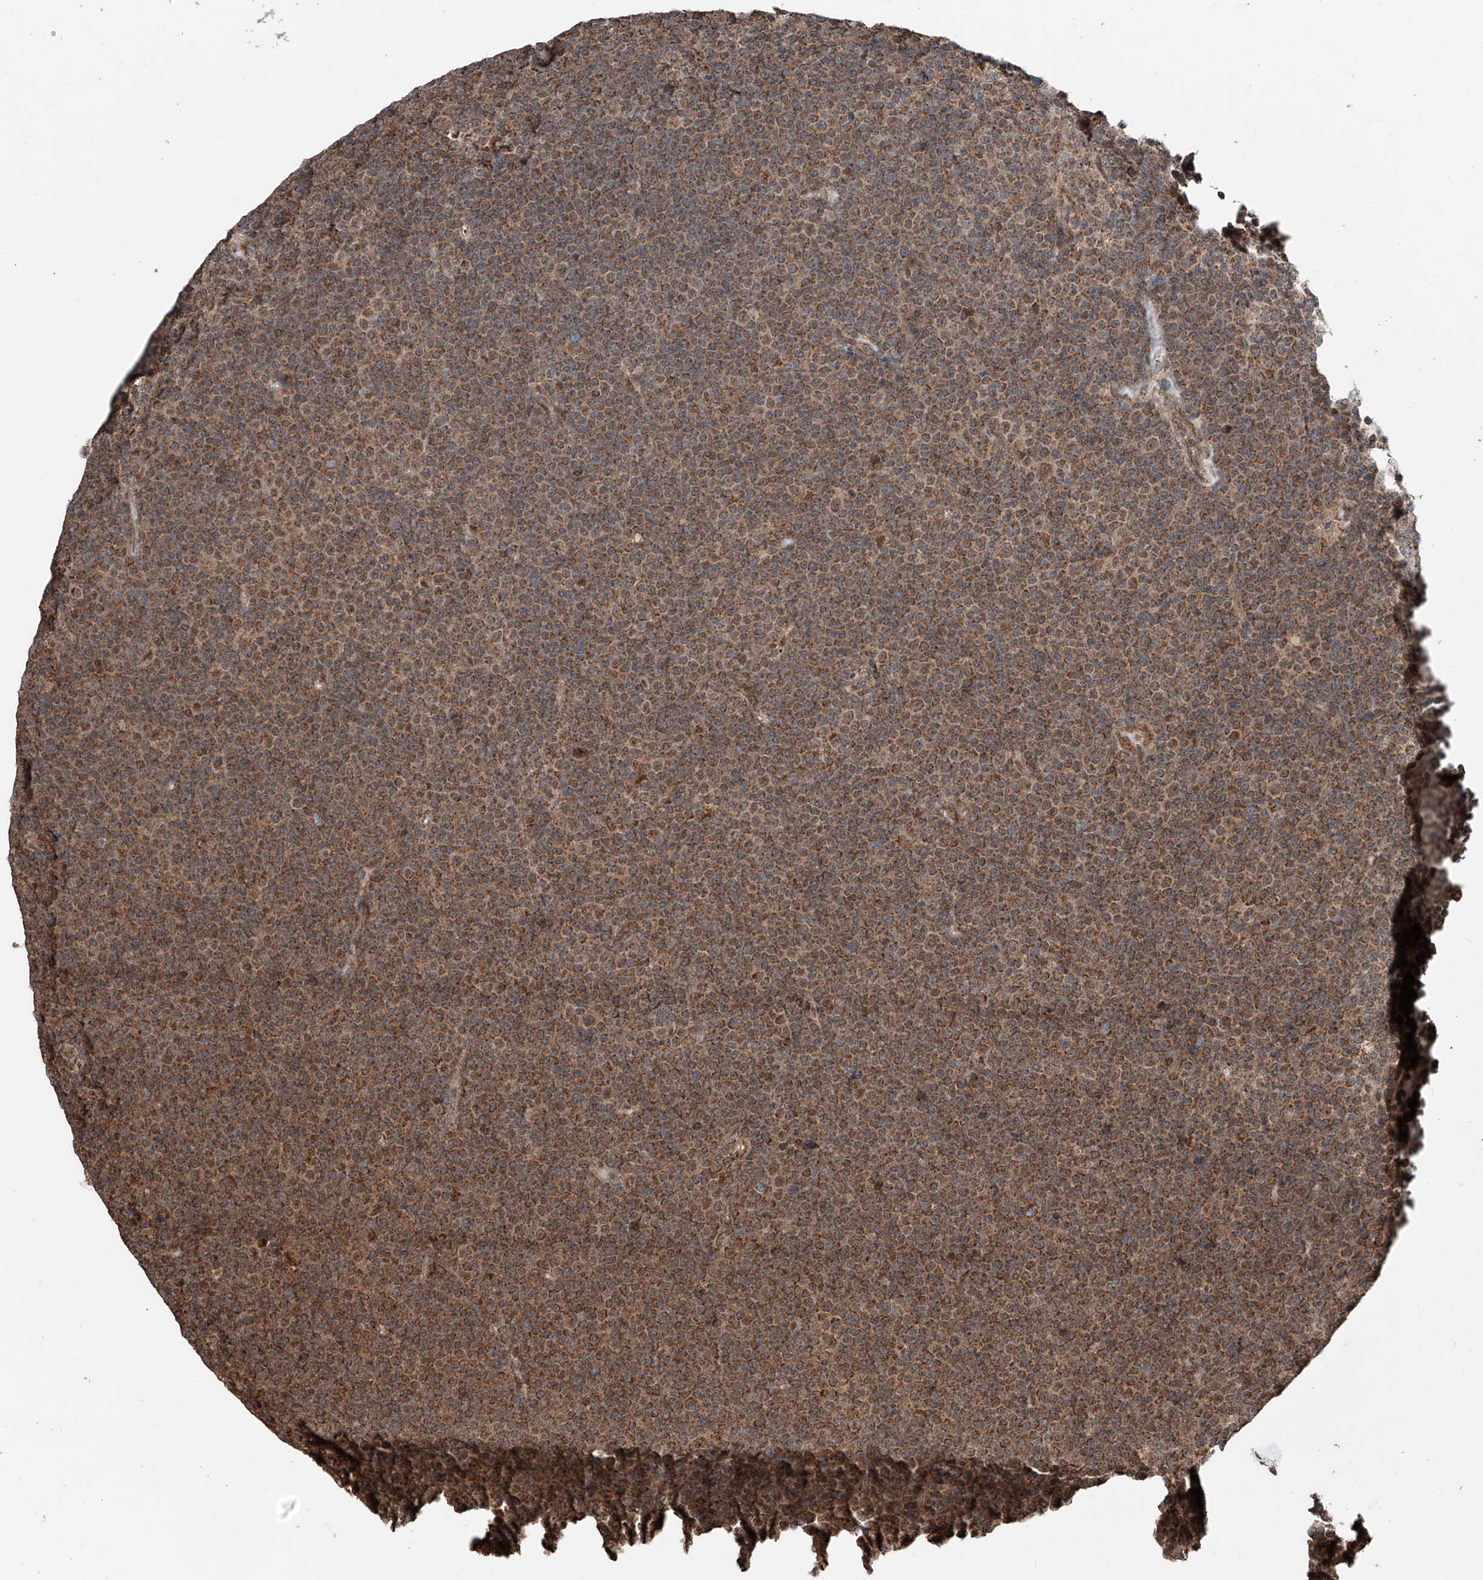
{"staining": {"intensity": "moderate", "quantity": ">75%", "location": "cytoplasmic/membranous"}, "tissue": "lymphoma", "cell_type": "Tumor cells", "image_type": "cancer", "snomed": [{"axis": "morphology", "description": "Malignant lymphoma, non-Hodgkin's type, Low grade"}, {"axis": "topography", "description": "Lymph node"}], "caption": "Immunohistochemistry histopathology image of neoplastic tissue: human low-grade malignant lymphoma, non-Hodgkin's type stained using IHC demonstrates medium levels of moderate protein expression localized specifically in the cytoplasmic/membranous of tumor cells, appearing as a cytoplasmic/membranous brown color.", "gene": "ZNF445", "patient": {"sex": "female", "age": 67}}